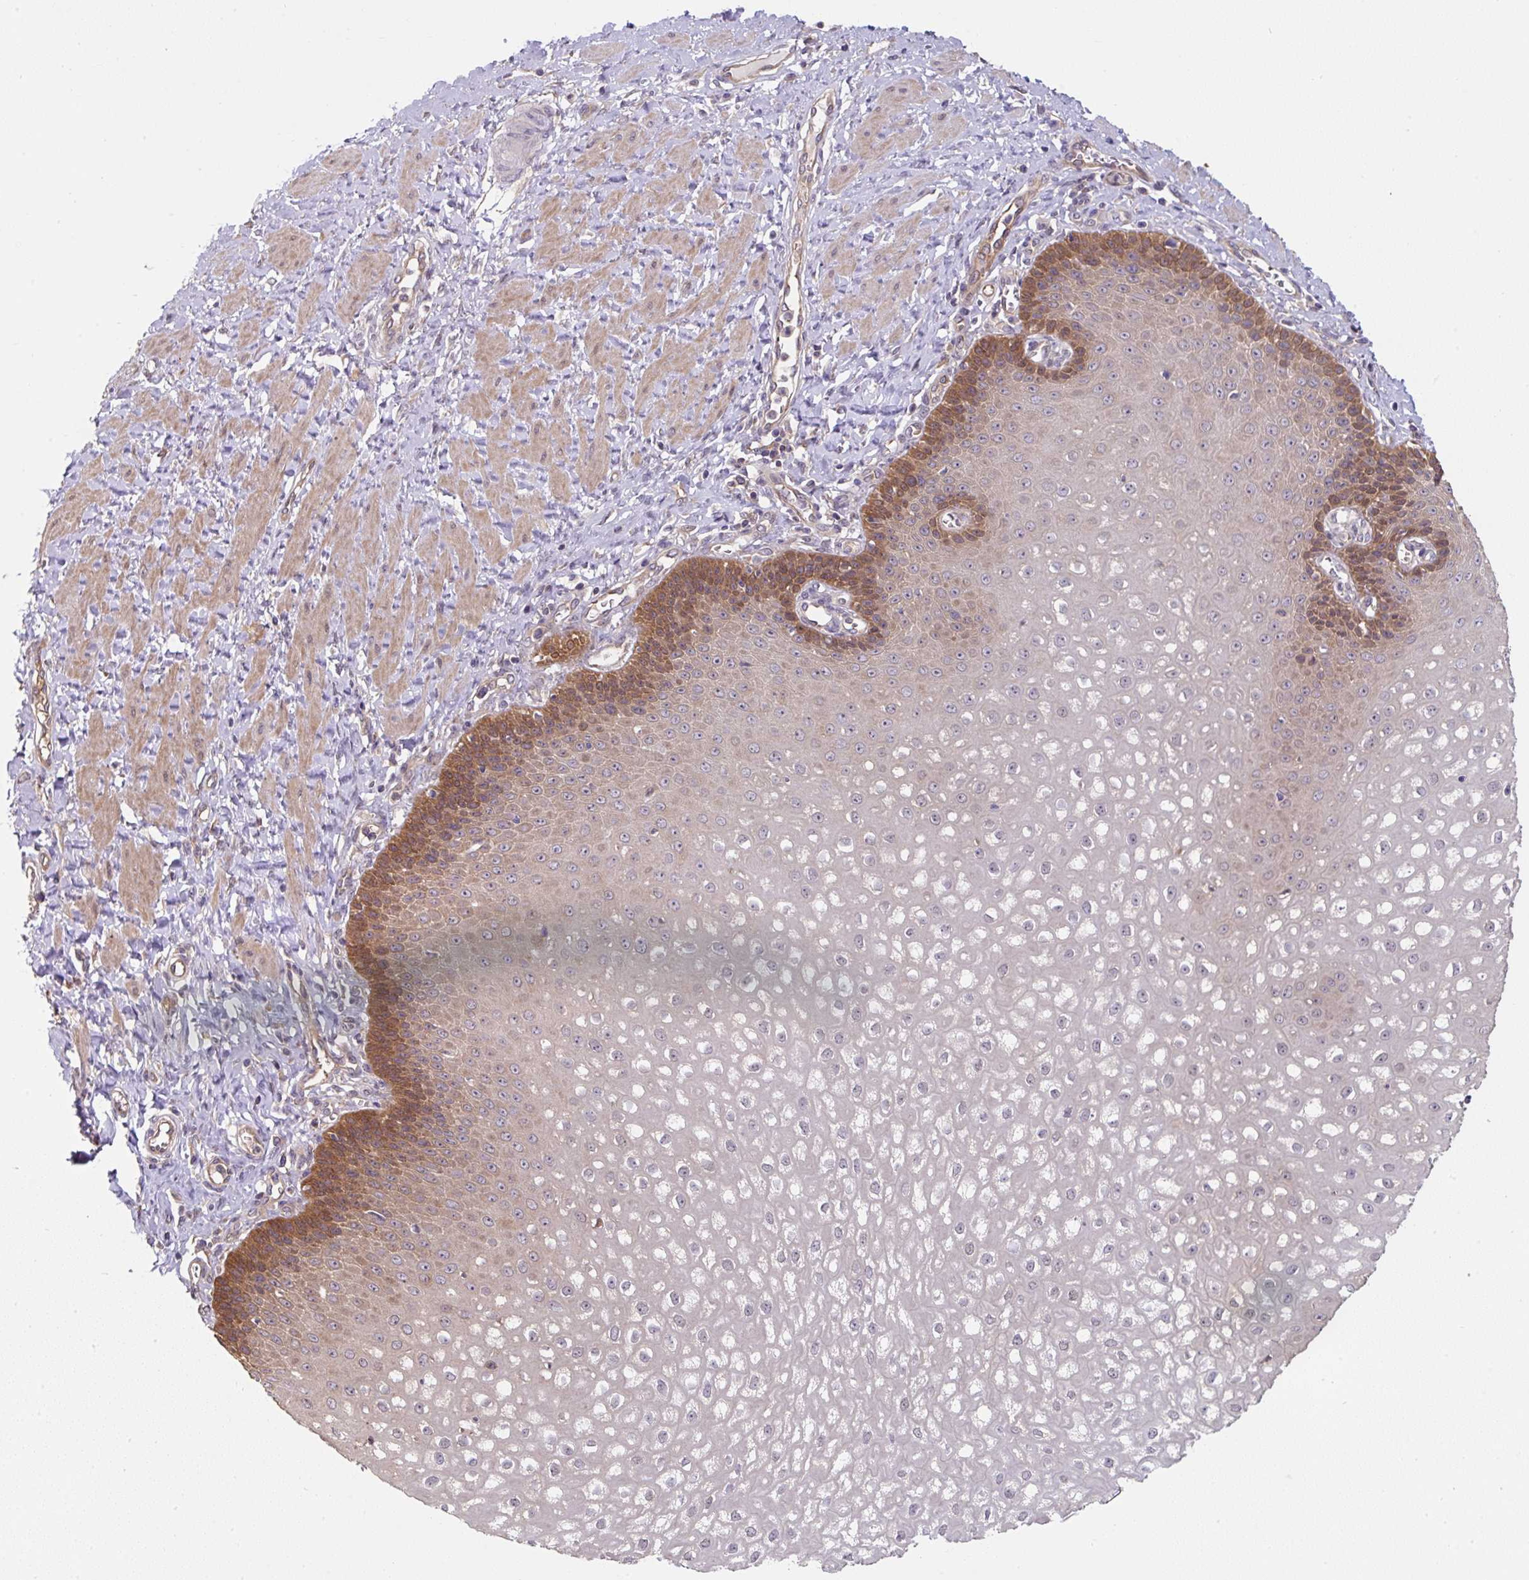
{"staining": {"intensity": "moderate", "quantity": "25%-75%", "location": "cytoplasmic/membranous"}, "tissue": "esophagus", "cell_type": "Squamous epithelial cells", "image_type": "normal", "snomed": [{"axis": "morphology", "description": "Normal tissue, NOS"}, {"axis": "topography", "description": "Esophagus"}], "caption": "Immunohistochemistry micrograph of benign esophagus stained for a protein (brown), which shows medium levels of moderate cytoplasmic/membranous expression in about 25%-75% of squamous epithelial cells.", "gene": "ST13", "patient": {"sex": "male", "age": 67}}